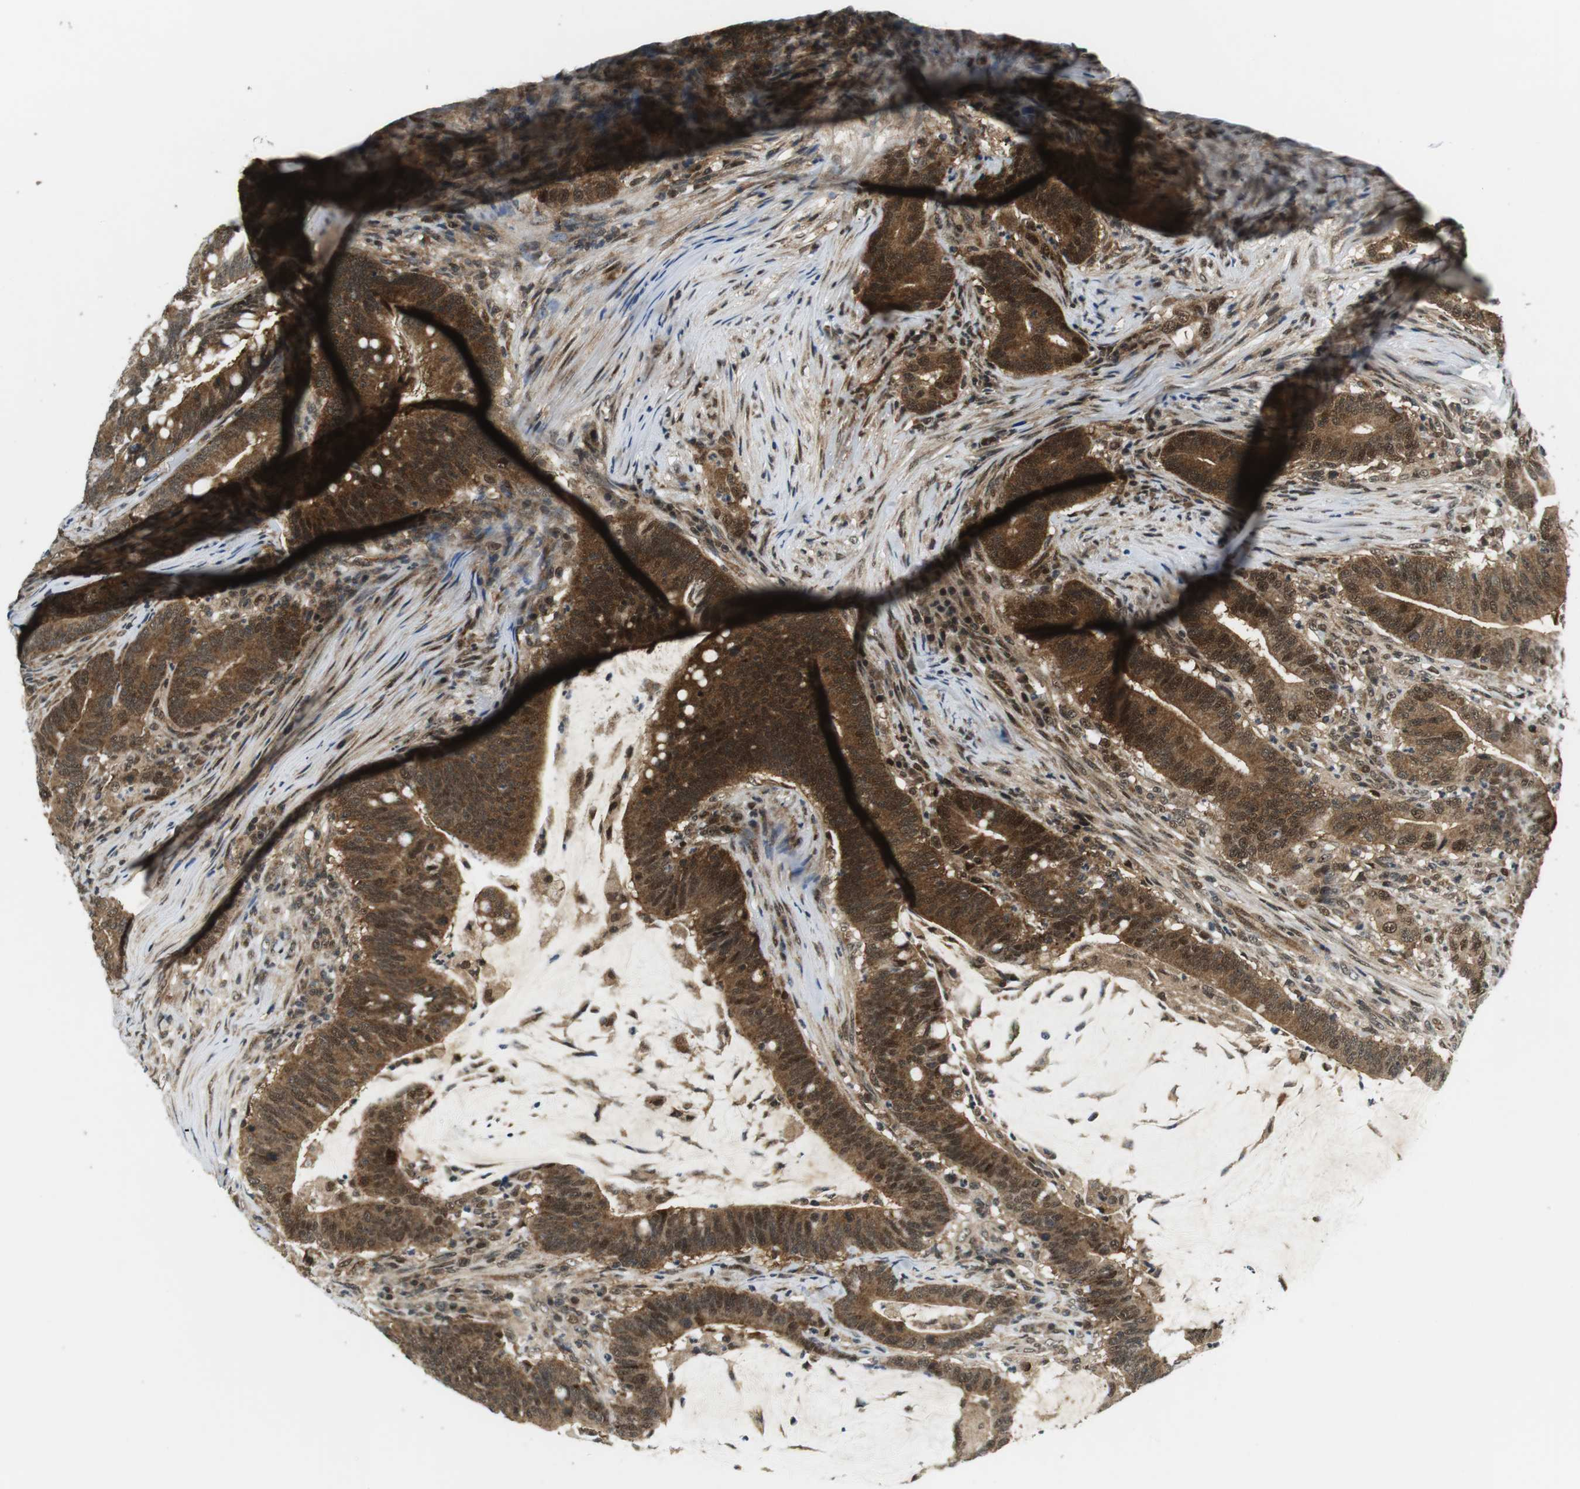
{"staining": {"intensity": "strong", "quantity": ">75%", "location": "cytoplasmic/membranous,nuclear"}, "tissue": "colorectal cancer", "cell_type": "Tumor cells", "image_type": "cancer", "snomed": [{"axis": "morphology", "description": "Normal tissue, NOS"}, {"axis": "morphology", "description": "Adenocarcinoma, NOS"}, {"axis": "topography", "description": "Colon"}], "caption": "High-power microscopy captured an immunohistochemistry photomicrograph of adenocarcinoma (colorectal), revealing strong cytoplasmic/membranous and nuclear expression in about >75% of tumor cells.", "gene": "CSNK2B", "patient": {"sex": "female", "age": 66}}